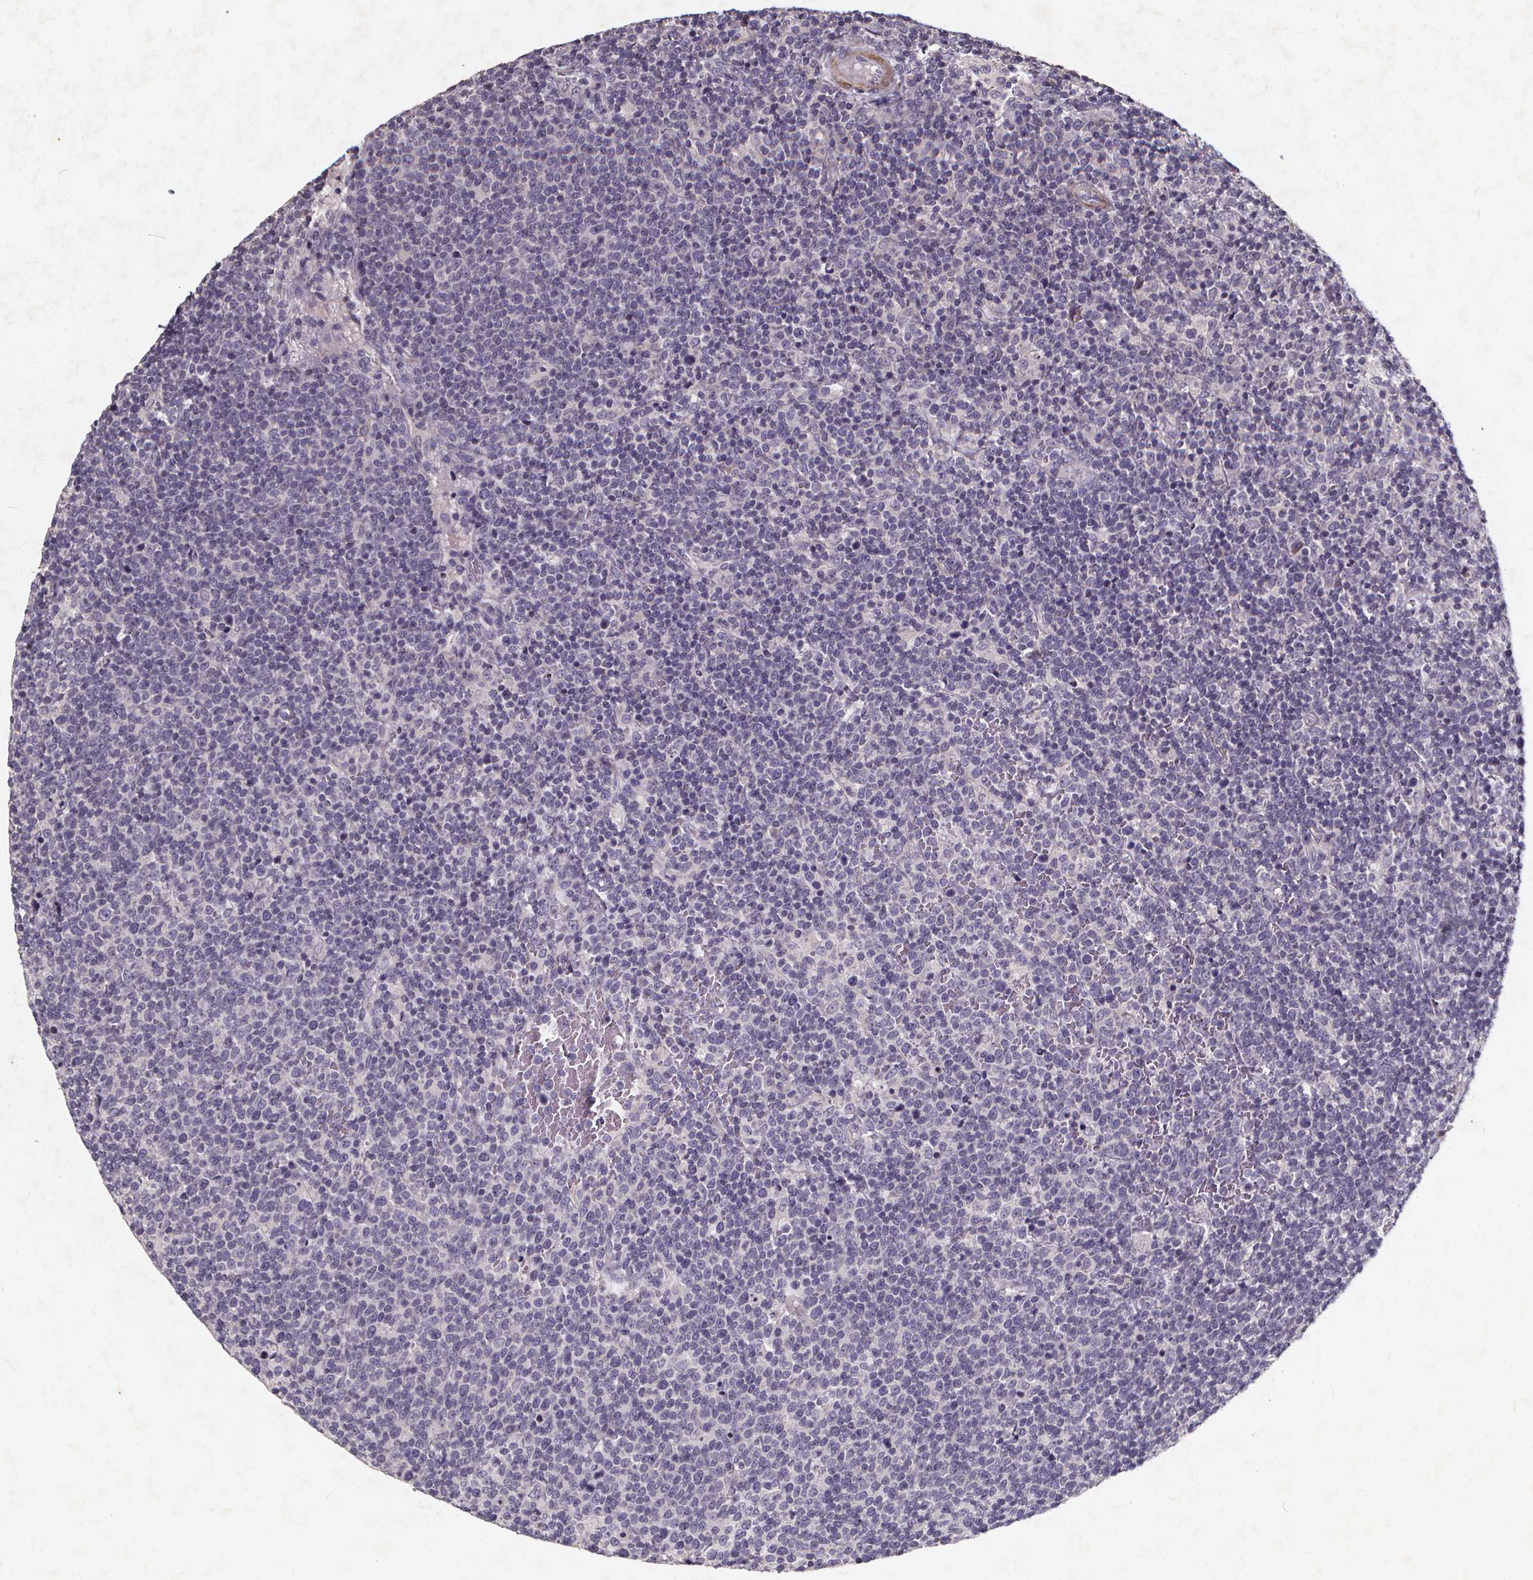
{"staining": {"intensity": "negative", "quantity": "none", "location": "none"}, "tissue": "lymphoma", "cell_type": "Tumor cells", "image_type": "cancer", "snomed": [{"axis": "morphology", "description": "Malignant lymphoma, non-Hodgkin's type, High grade"}, {"axis": "topography", "description": "Lymph node"}], "caption": "Lymphoma was stained to show a protein in brown. There is no significant positivity in tumor cells.", "gene": "TSPAN14", "patient": {"sex": "male", "age": 61}}